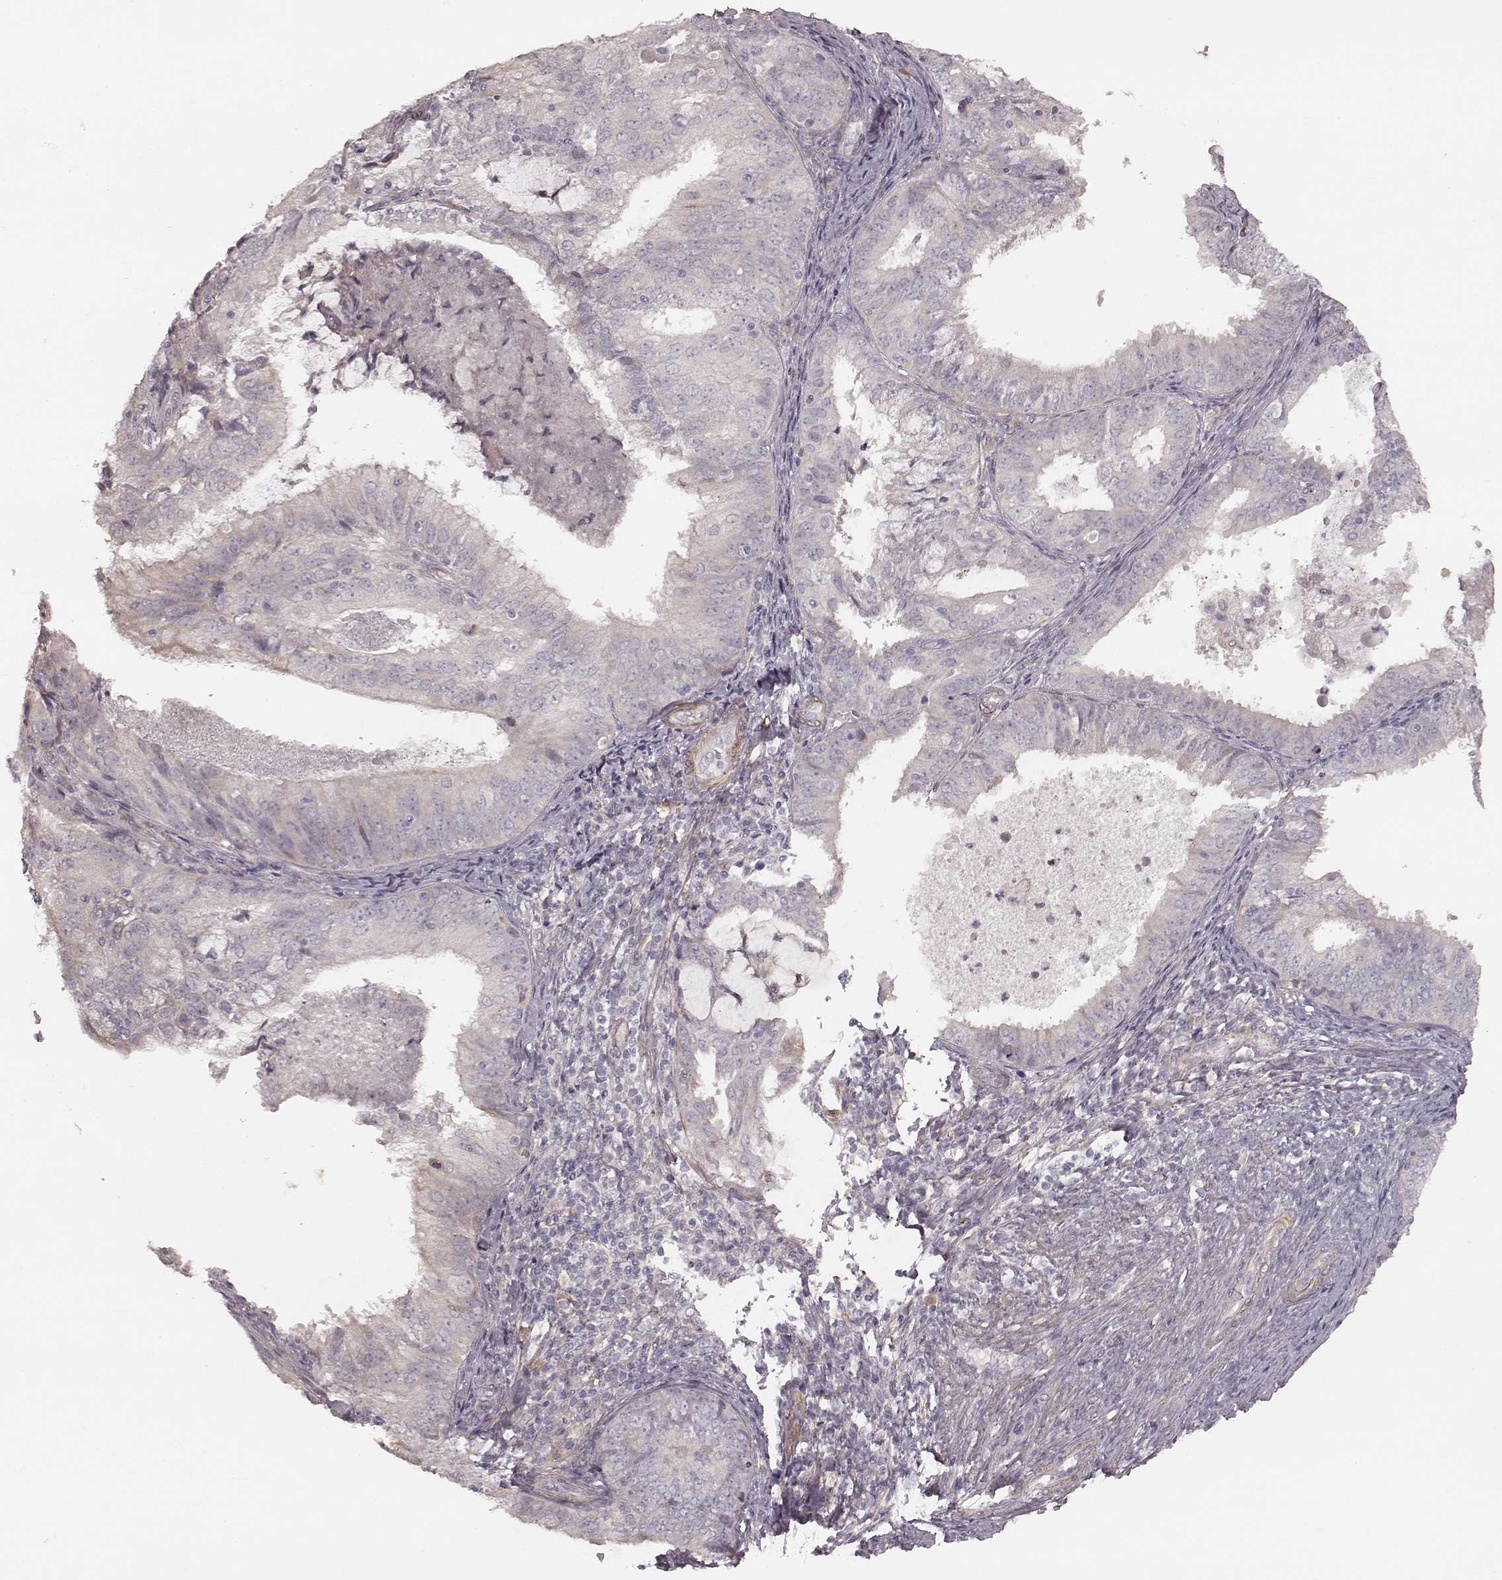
{"staining": {"intensity": "negative", "quantity": "none", "location": "none"}, "tissue": "endometrial cancer", "cell_type": "Tumor cells", "image_type": "cancer", "snomed": [{"axis": "morphology", "description": "Adenocarcinoma, NOS"}, {"axis": "topography", "description": "Endometrium"}], "caption": "This is an IHC image of endometrial cancer. There is no expression in tumor cells.", "gene": "KCNJ9", "patient": {"sex": "female", "age": 57}}